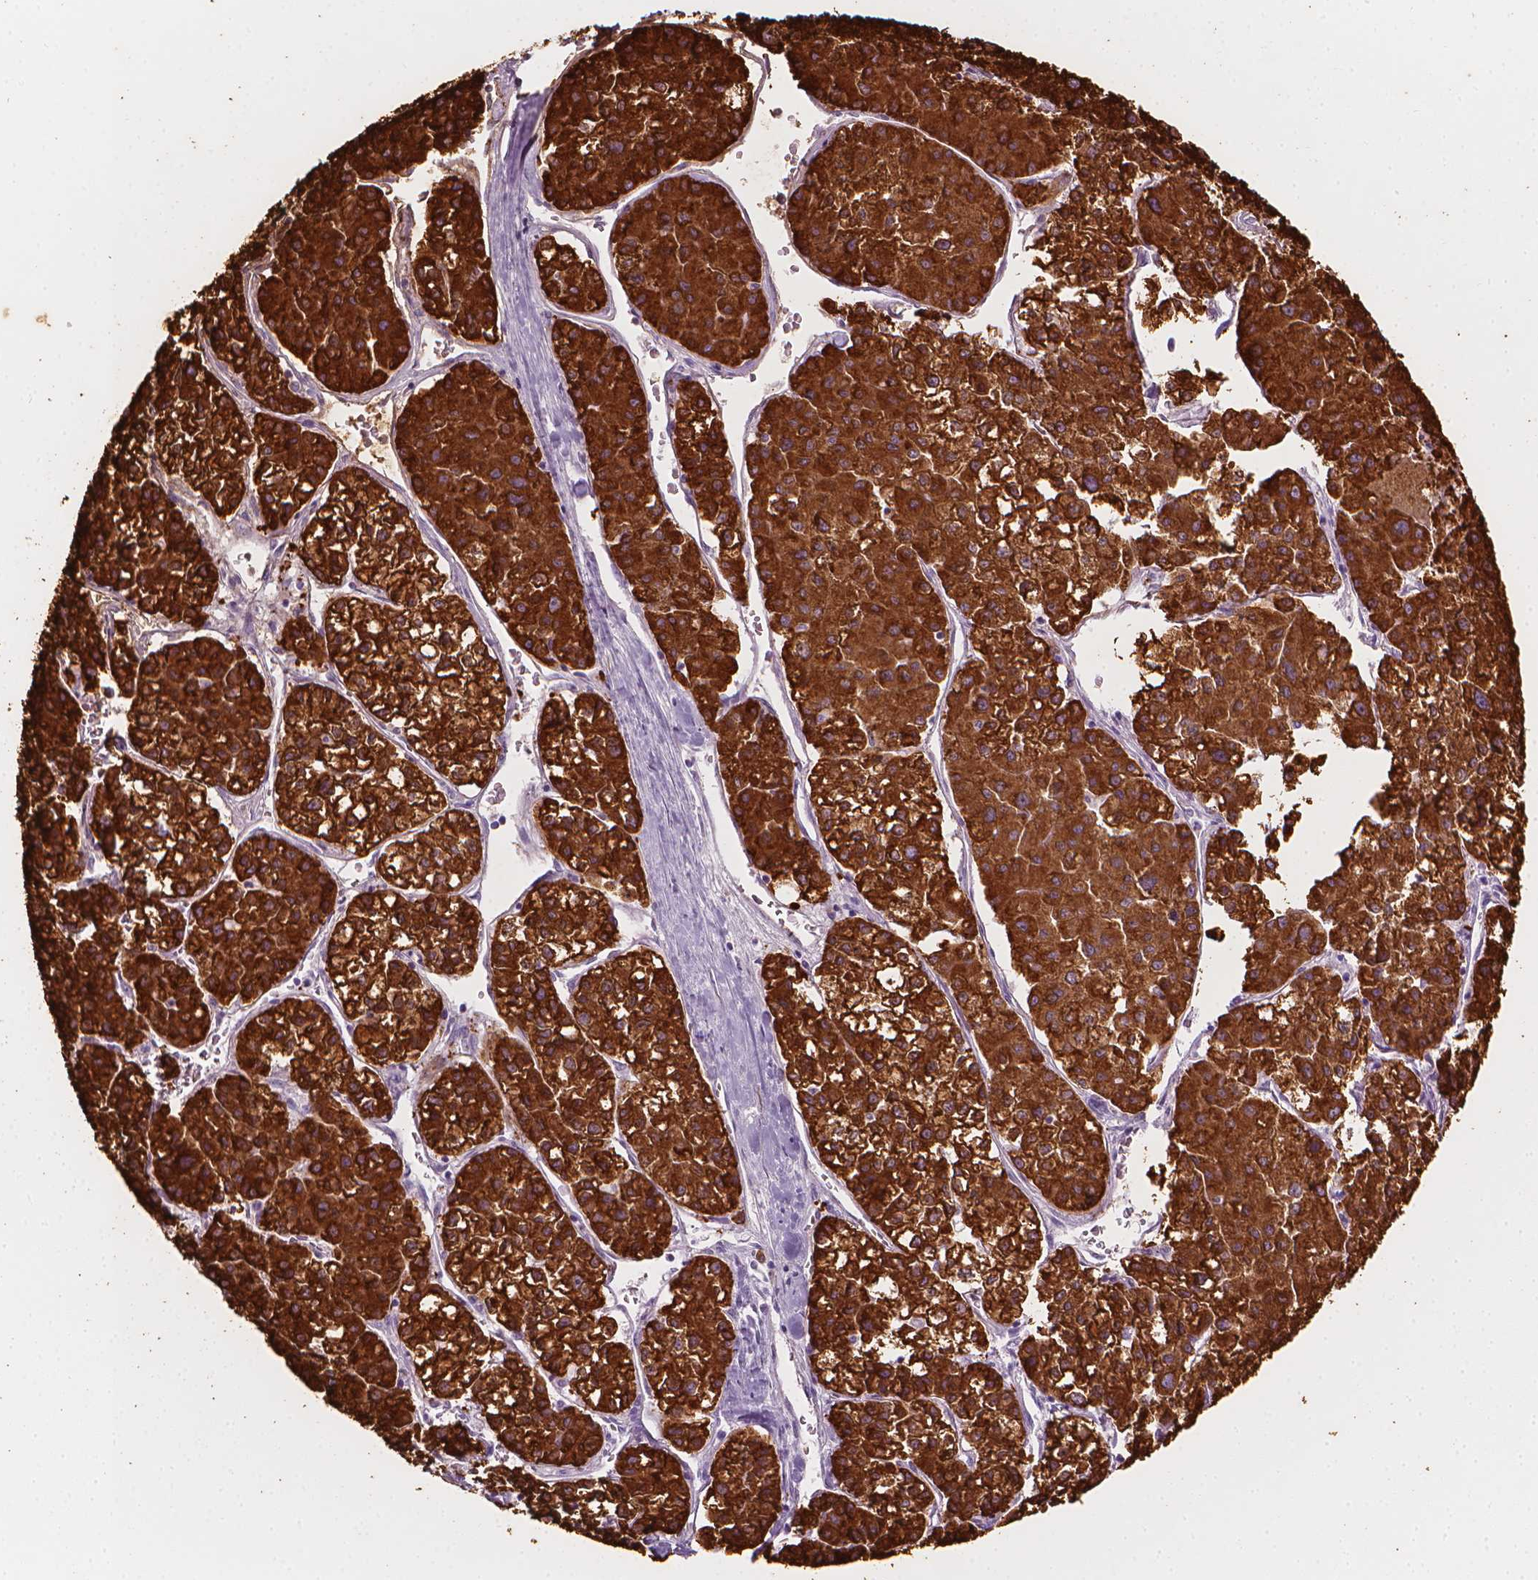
{"staining": {"intensity": "strong", "quantity": ">75%", "location": "cytoplasmic/membranous"}, "tissue": "liver cancer", "cell_type": "Tumor cells", "image_type": "cancer", "snomed": [{"axis": "morphology", "description": "Carcinoma, Hepatocellular, NOS"}, {"axis": "topography", "description": "Liver"}], "caption": "Immunohistochemistry (IHC) (DAB (3,3'-diaminobenzidine)) staining of liver cancer (hepatocellular carcinoma) reveals strong cytoplasmic/membranous protein staining in about >75% of tumor cells.", "gene": "CES1", "patient": {"sex": "male", "age": 73}}